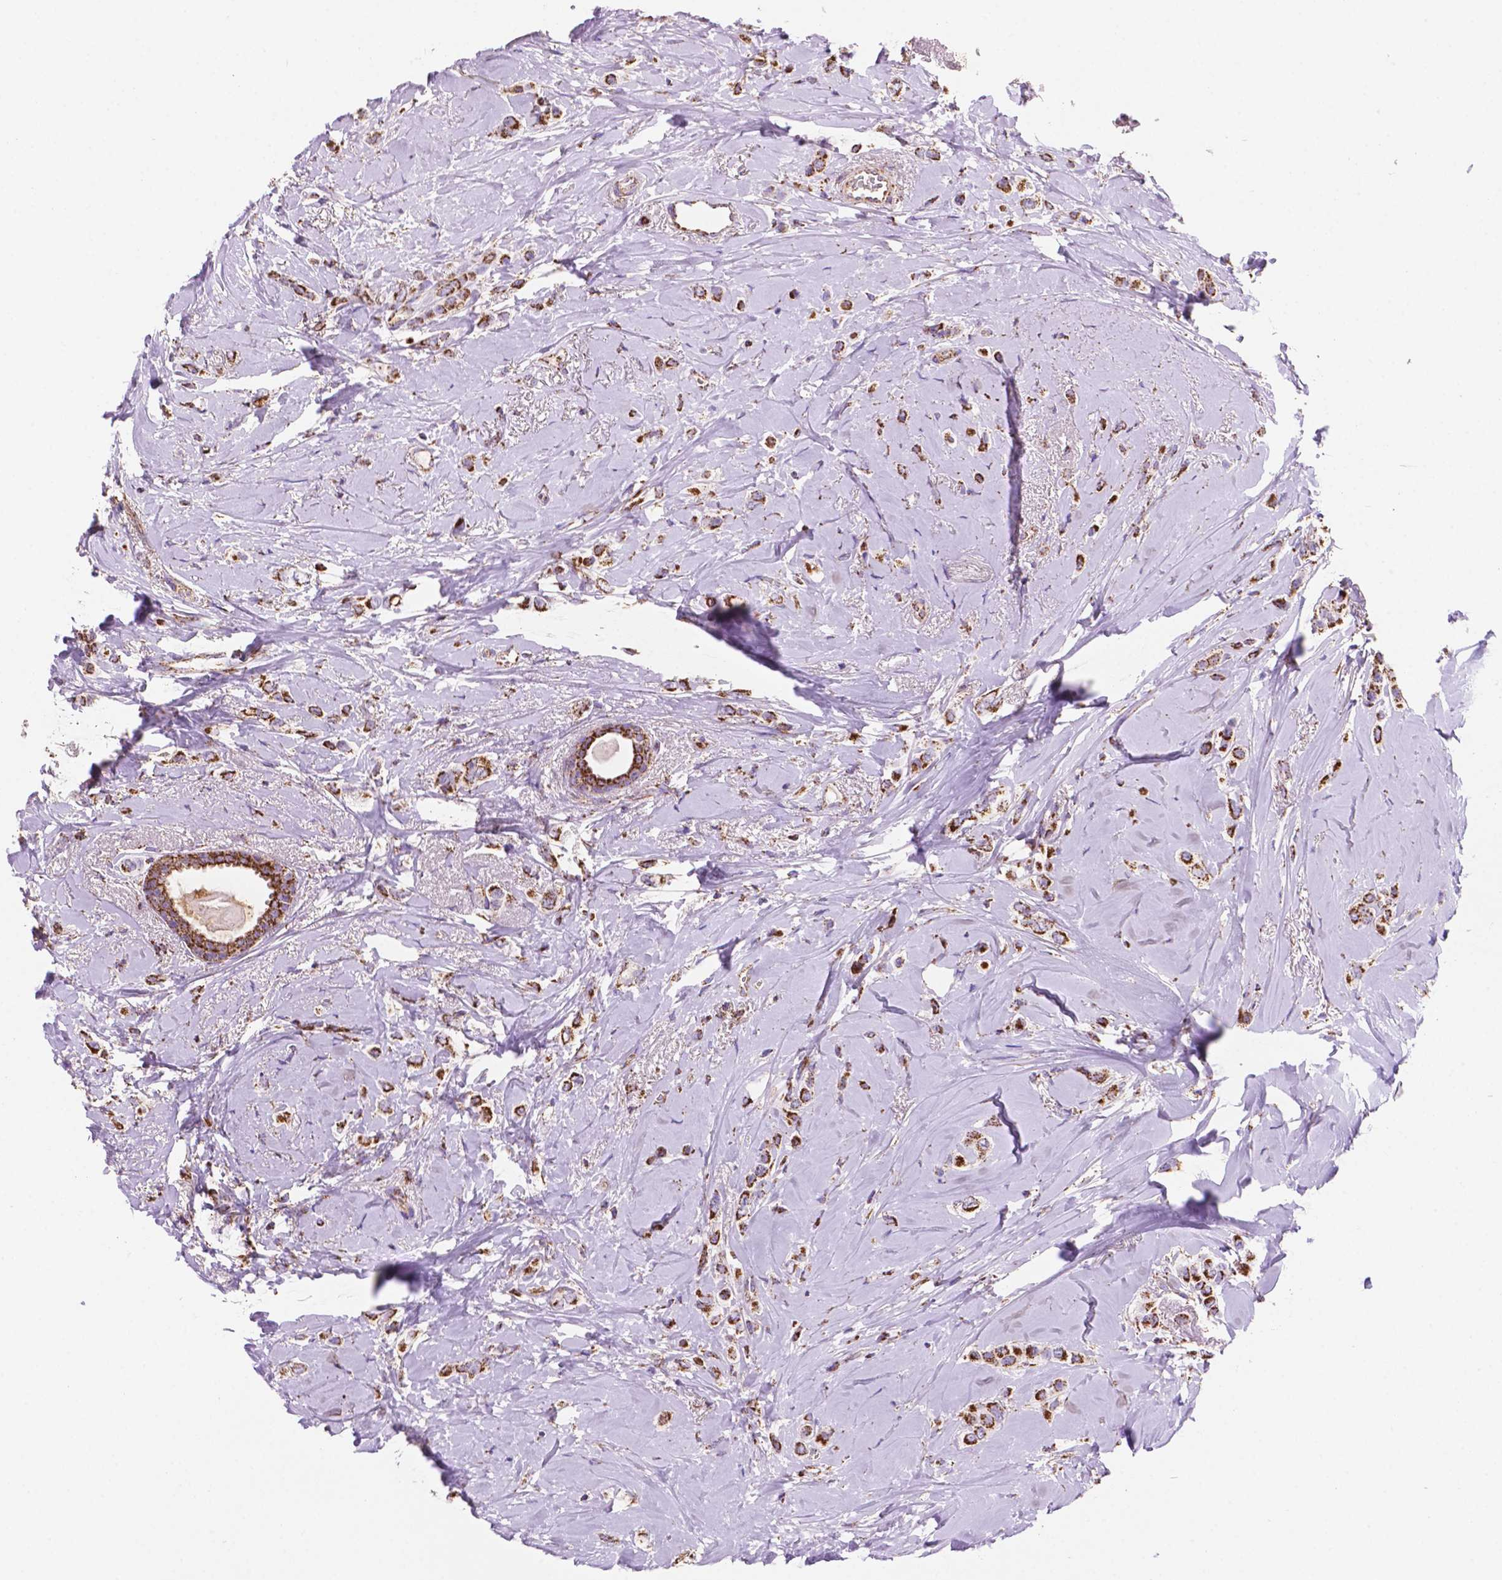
{"staining": {"intensity": "strong", "quantity": ">75%", "location": "cytoplasmic/membranous"}, "tissue": "breast cancer", "cell_type": "Tumor cells", "image_type": "cancer", "snomed": [{"axis": "morphology", "description": "Lobular carcinoma"}, {"axis": "topography", "description": "Breast"}], "caption": "This is a micrograph of immunohistochemistry staining of breast lobular carcinoma, which shows strong staining in the cytoplasmic/membranous of tumor cells.", "gene": "HSPD1", "patient": {"sex": "female", "age": 66}}